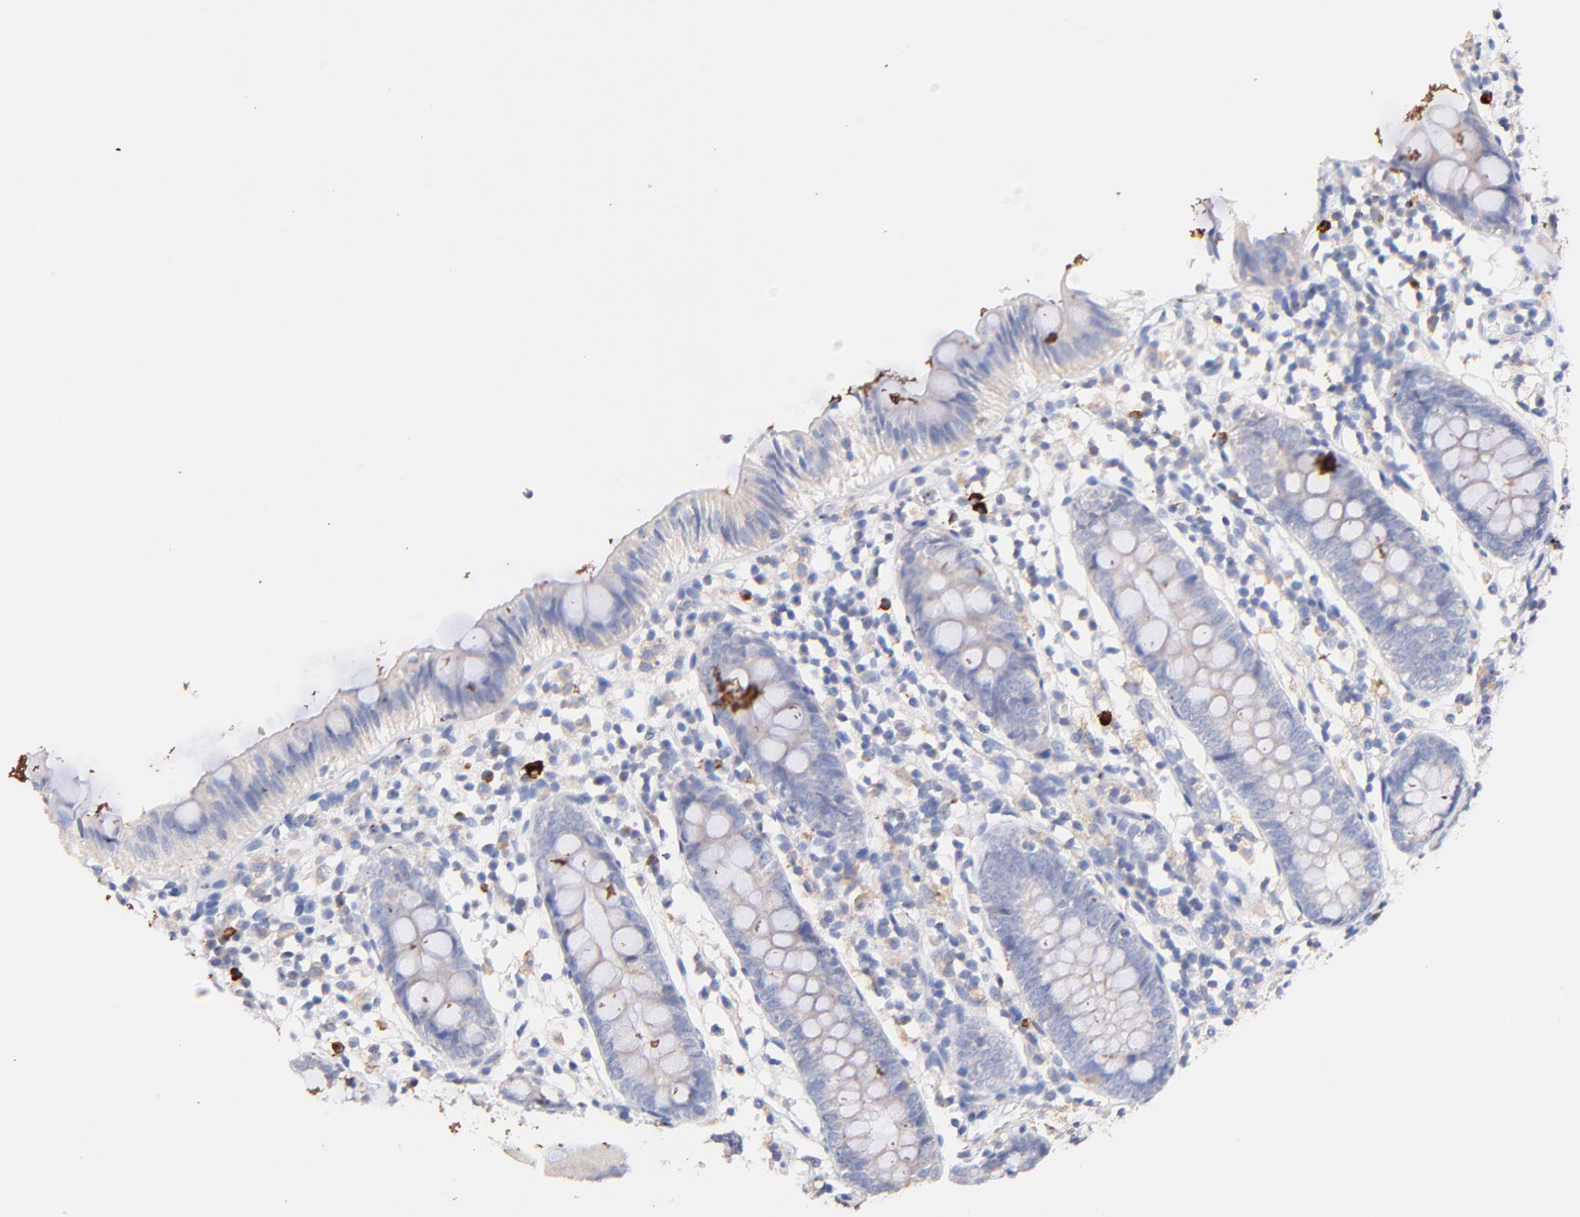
{"staining": {"intensity": "negative", "quantity": "none", "location": "none"}, "tissue": "appendix", "cell_type": "Glandular cells", "image_type": "normal", "snomed": [{"axis": "morphology", "description": "Normal tissue, NOS"}, {"axis": "topography", "description": "Appendix"}], "caption": "A high-resolution image shows IHC staining of benign appendix, which demonstrates no significant staining in glandular cells.", "gene": "IGLV7", "patient": {"sex": "male", "age": 38}}